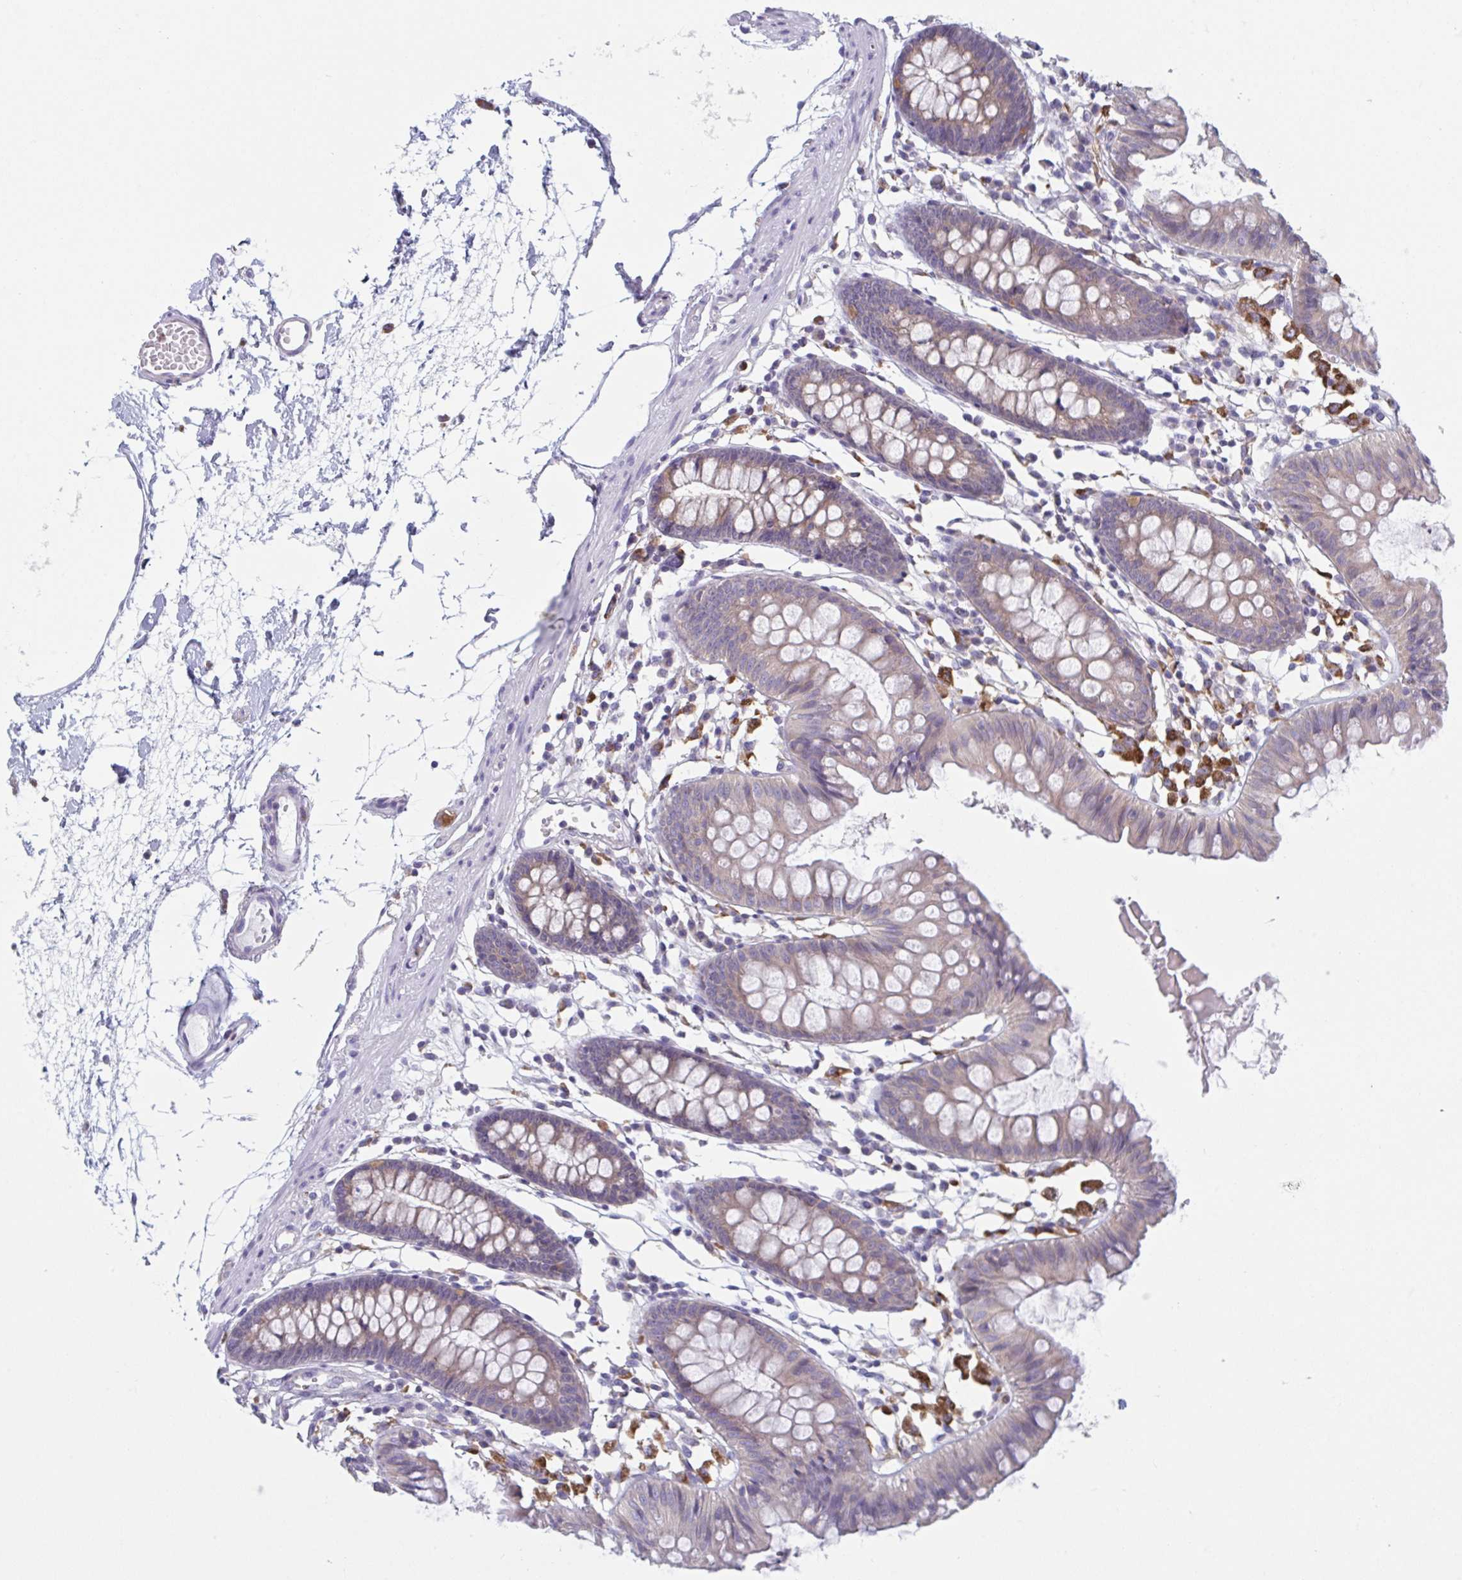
{"staining": {"intensity": "negative", "quantity": "none", "location": "none"}, "tissue": "colon", "cell_type": "Endothelial cells", "image_type": "normal", "snomed": [{"axis": "morphology", "description": "Normal tissue, NOS"}, {"axis": "topography", "description": "Colon"}], "caption": "This is an IHC histopathology image of unremarkable human colon. There is no staining in endothelial cells.", "gene": "NIPSNAP1", "patient": {"sex": "female", "age": 84}}